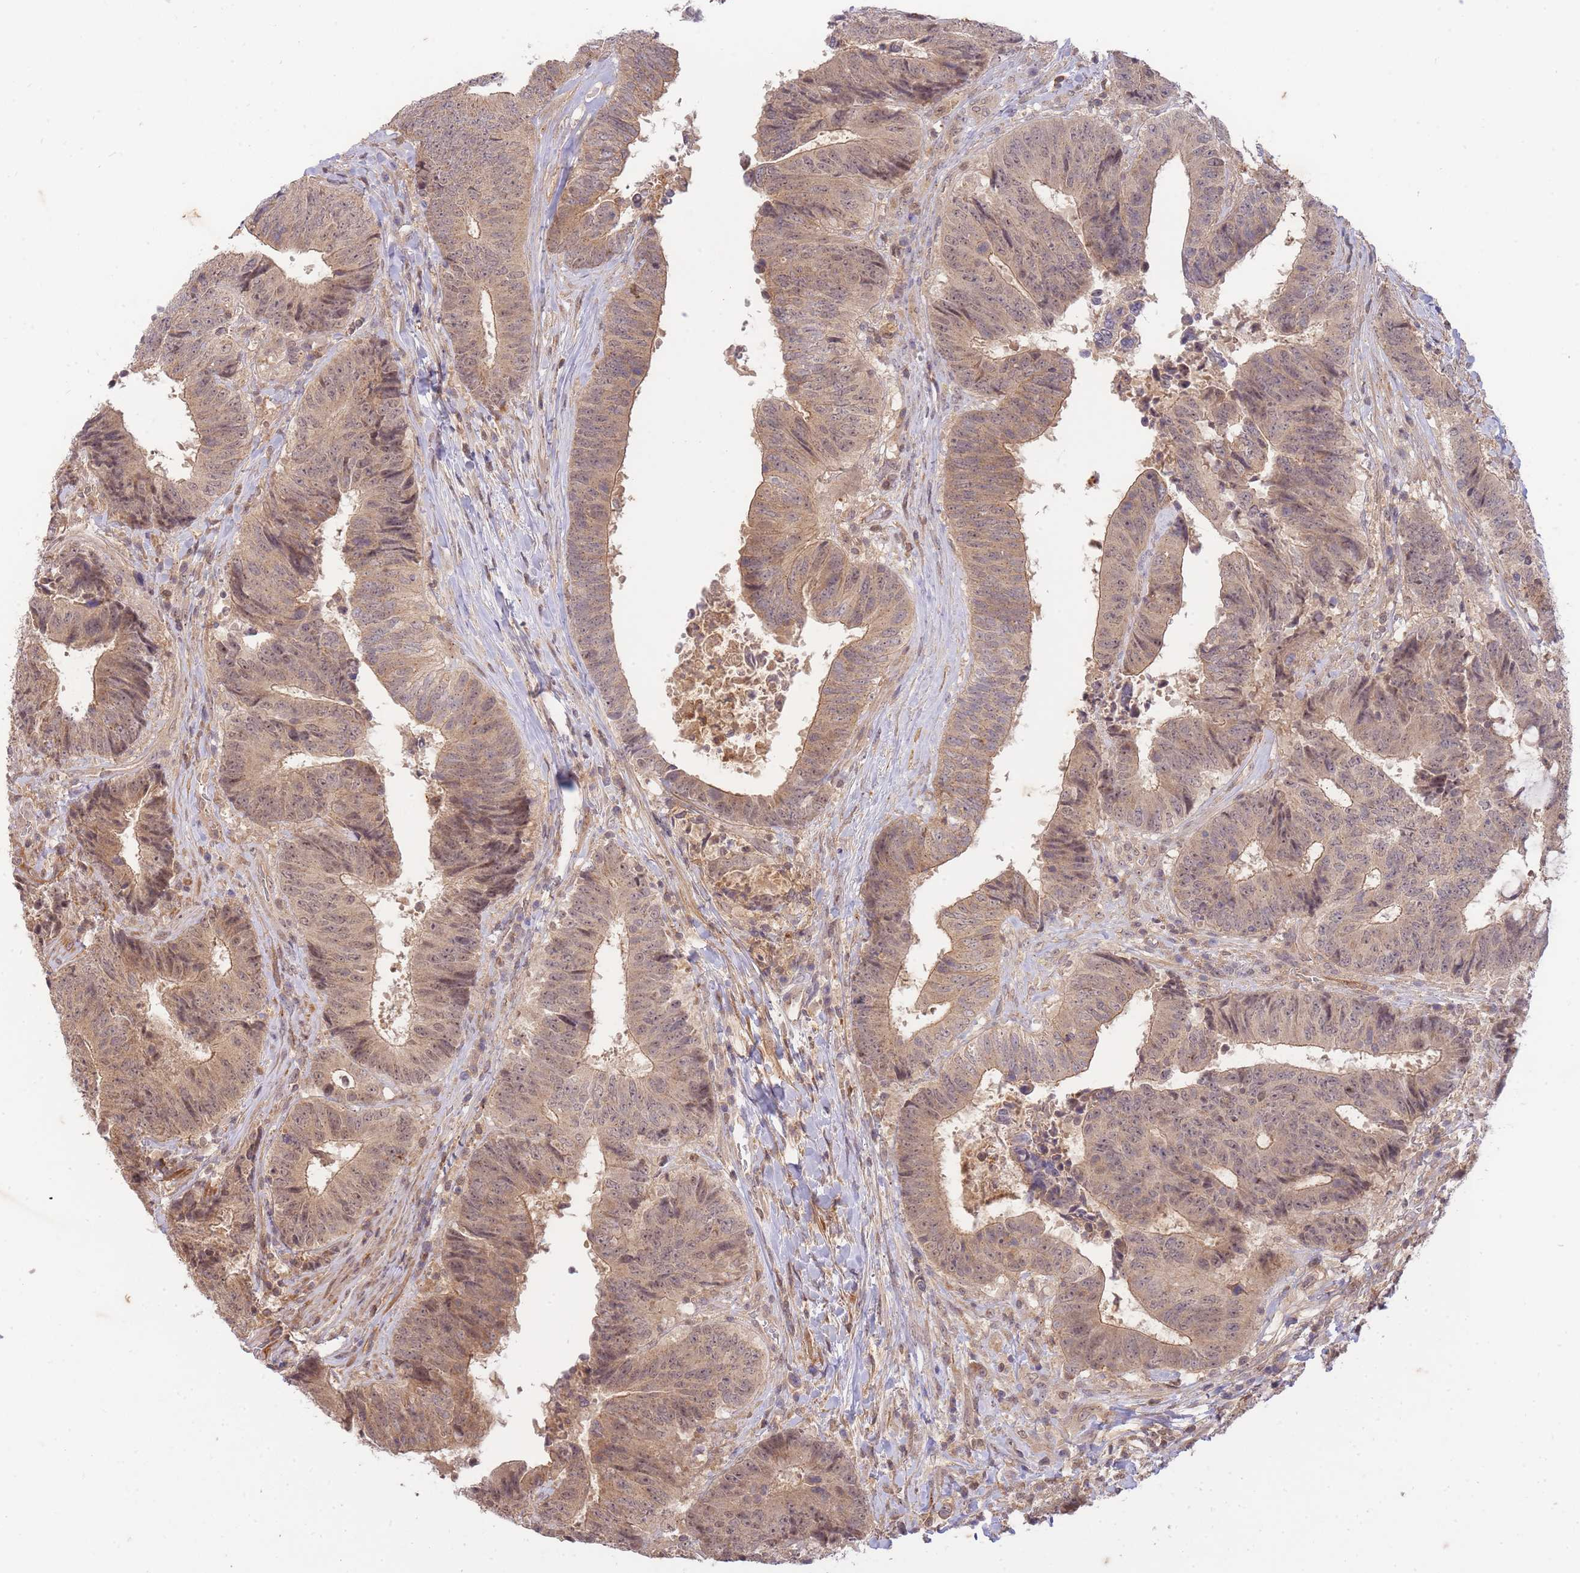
{"staining": {"intensity": "moderate", "quantity": ">75%", "location": "cytoplasmic/membranous,nuclear"}, "tissue": "colorectal cancer", "cell_type": "Tumor cells", "image_type": "cancer", "snomed": [{"axis": "morphology", "description": "Adenocarcinoma, NOS"}, {"axis": "topography", "description": "Rectum"}], "caption": "This is an image of immunohistochemistry staining of adenocarcinoma (colorectal), which shows moderate expression in the cytoplasmic/membranous and nuclear of tumor cells.", "gene": "ST8SIA4", "patient": {"sex": "male", "age": 72}}